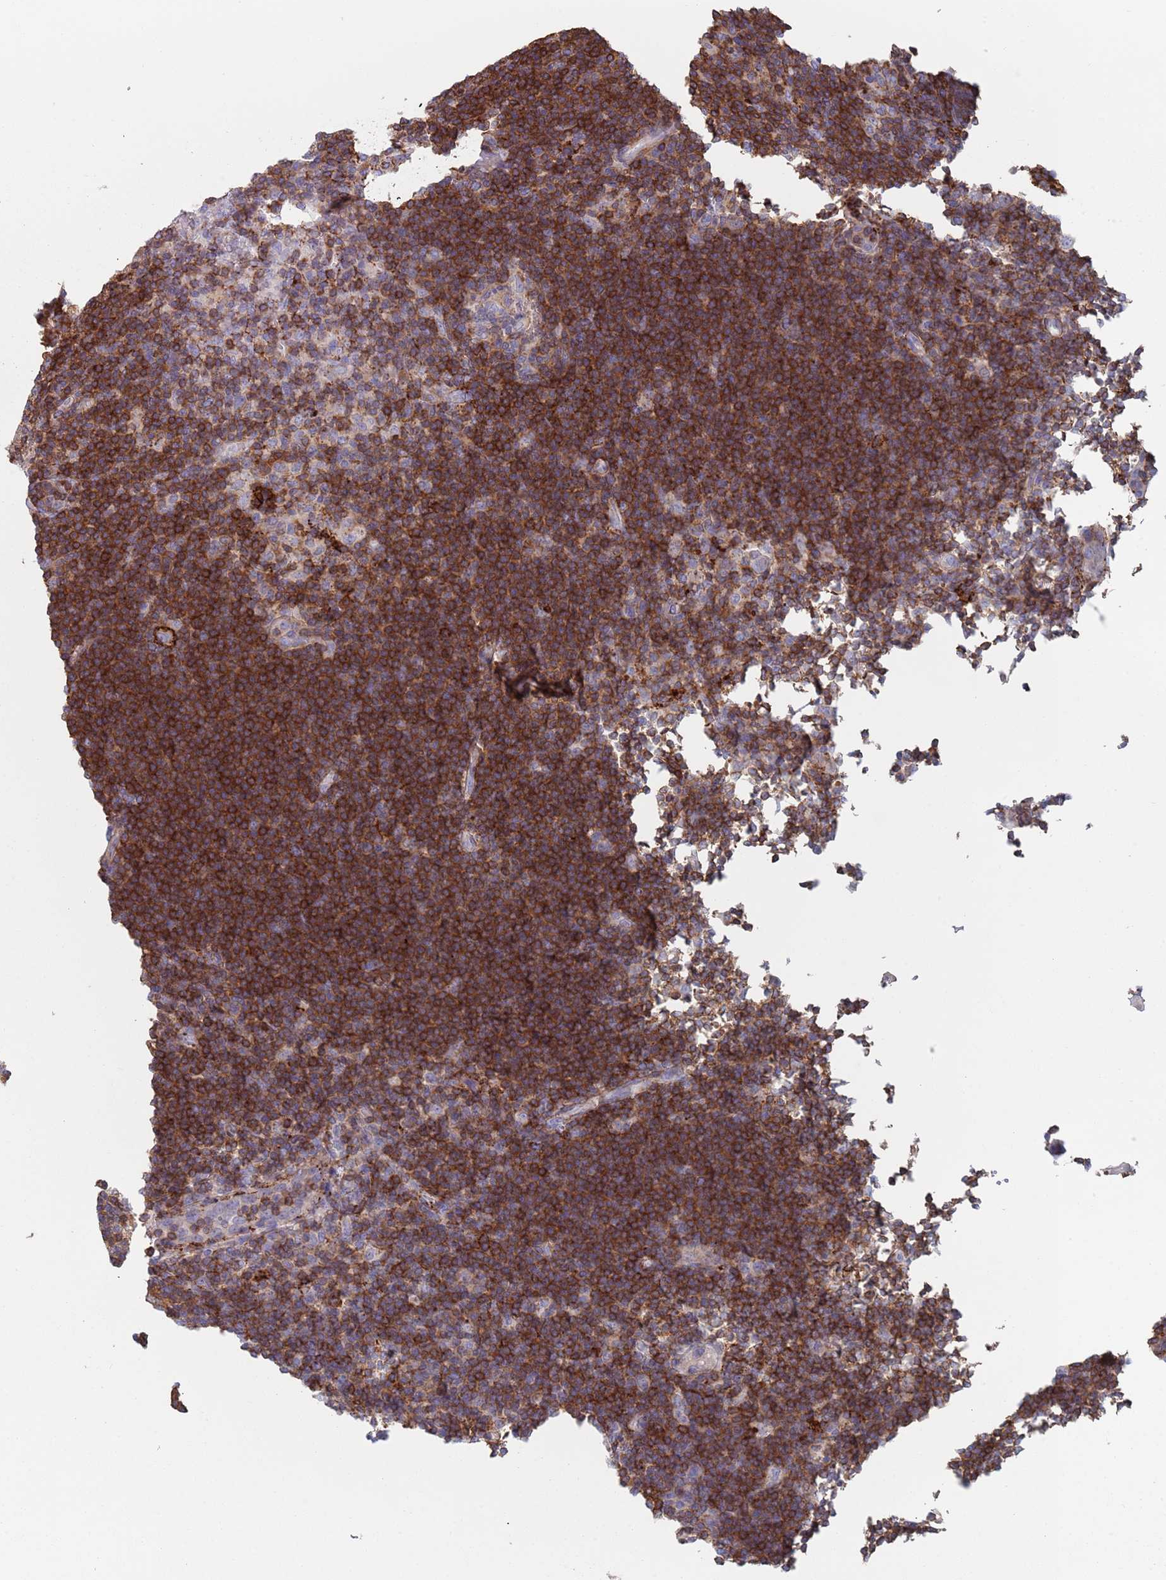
{"staining": {"intensity": "negative", "quantity": "none", "location": "none"}, "tissue": "lymphoma", "cell_type": "Tumor cells", "image_type": "cancer", "snomed": [{"axis": "morphology", "description": "Hodgkin's disease, NOS"}, {"axis": "topography", "description": "Lymph node"}], "caption": "DAB (3,3'-diaminobenzidine) immunohistochemical staining of lymphoma demonstrates no significant staining in tumor cells.", "gene": "RNF144A", "patient": {"sex": "female", "age": 57}}